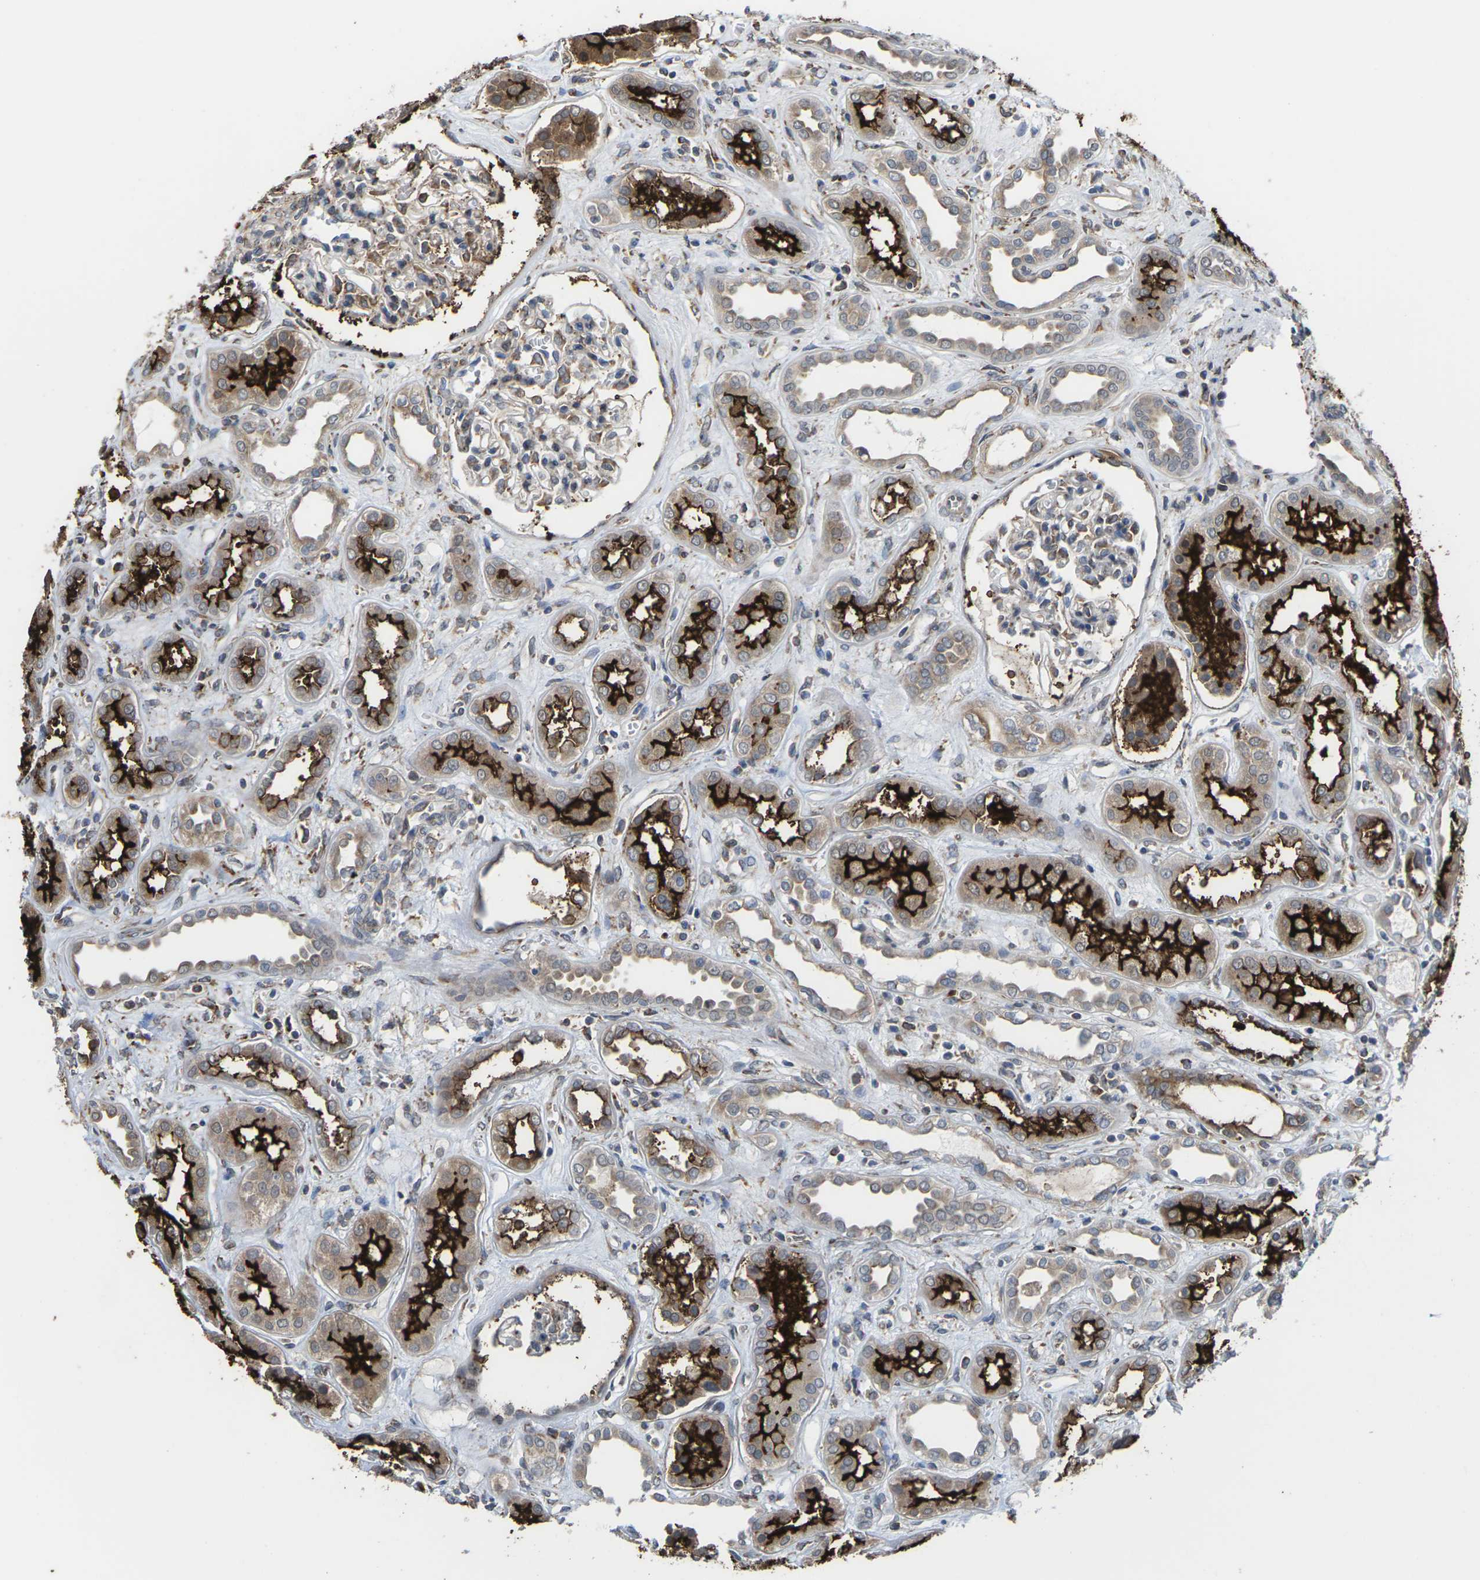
{"staining": {"intensity": "weak", "quantity": "25%-75%", "location": "cytoplasmic/membranous"}, "tissue": "kidney", "cell_type": "Cells in glomeruli", "image_type": "normal", "snomed": [{"axis": "morphology", "description": "Normal tissue, NOS"}, {"axis": "topography", "description": "Kidney"}], "caption": "Weak cytoplasmic/membranous staining is present in about 25%-75% of cells in glomeruli in unremarkable kidney.", "gene": "PDZK1IP1", "patient": {"sex": "male", "age": 59}}